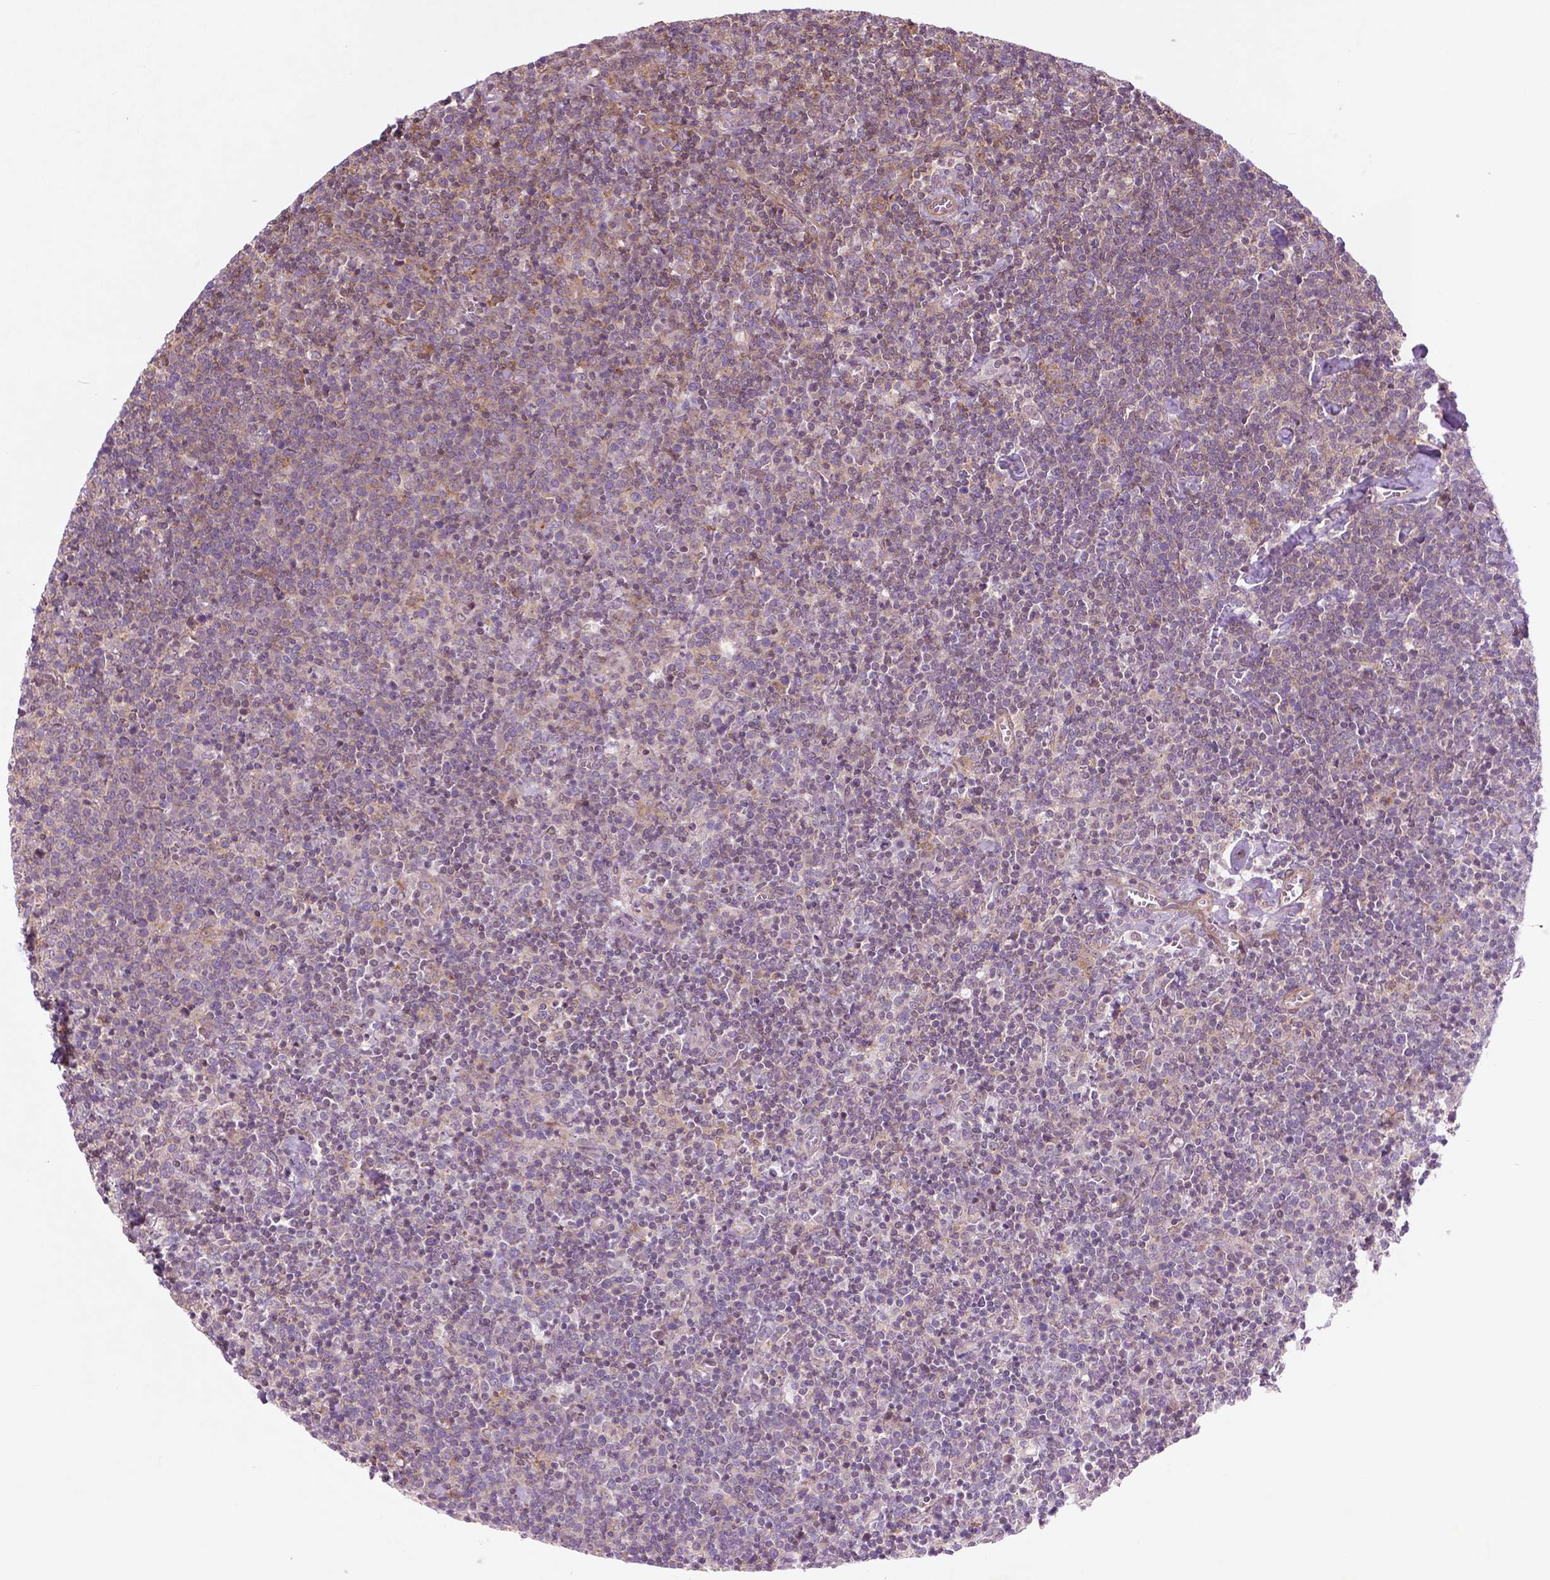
{"staining": {"intensity": "negative", "quantity": "none", "location": "none"}, "tissue": "lymphoma", "cell_type": "Tumor cells", "image_type": "cancer", "snomed": [{"axis": "morphology", "description": "Malignant lymphoma, non-Hodgkin's type, High grade"}, {"axis": "topography", "description": "Lymph node"}], "caption": "A histopathology image of human high-grade malignant lymphoma, non-Hodgkin's type is negative for staining in tumor cells. (DAB immunohistochemistry visualized using brightfield microscopy, high magnification).", "gene": "TCHP", "patient": {"sex": "male", "age": 61}}